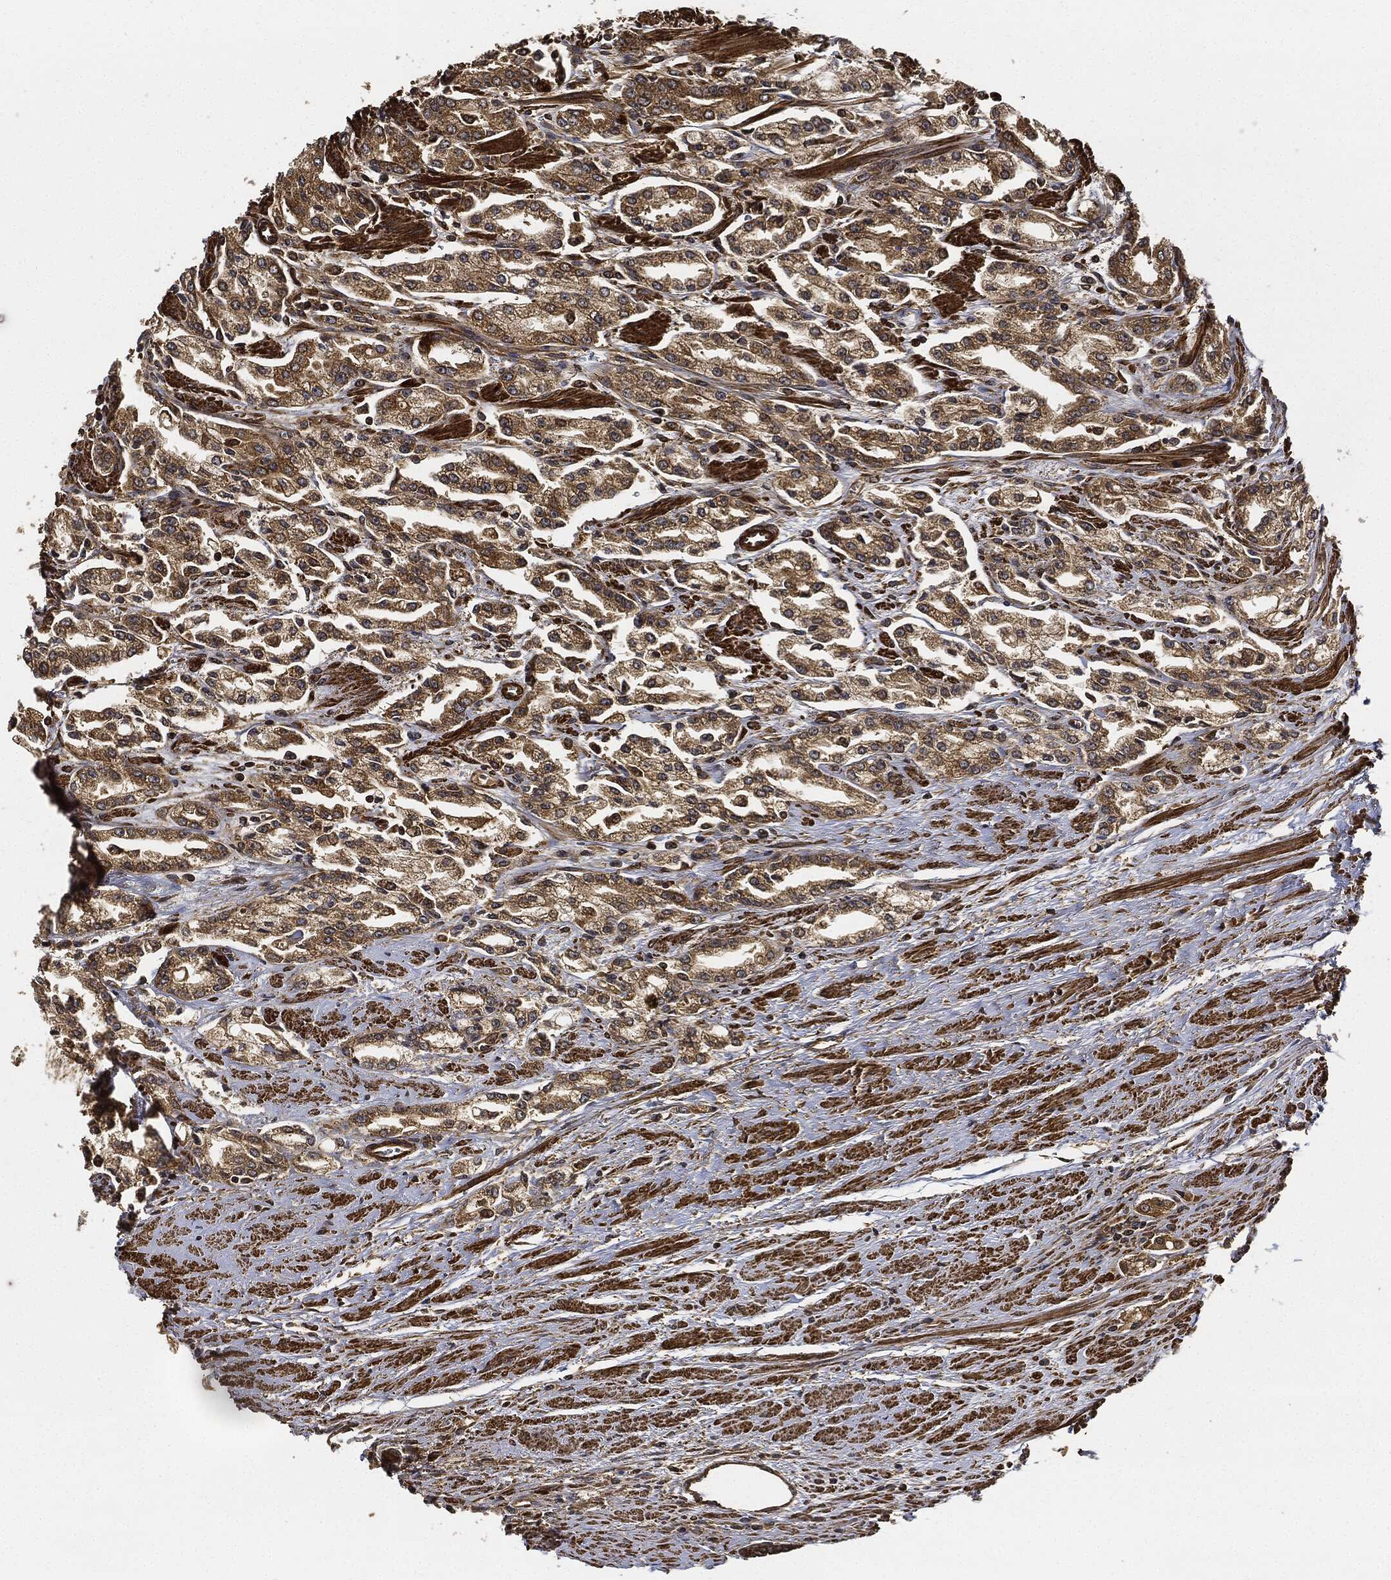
{"staining": {"intensity": "moderate", "quantity": ">75%", "location": "cytoplasmic/membranous"}, "tissue": "prostate cancer", "cell_type": "Tumor cells", "image_type": "cancer", "snomed": [{"axis": "morphology", "description": "Adenocarcinoma, Medium grade"}, {"axis": "topography", "description": "Prostate"}], "caption": "Human medium-grade adenocarcinoma (prostate) stained with a brown dye exhibits moderate cytoplasmic/membranous positive positivity in about >75% of tumor cells.", "gene": "CEP290", "patient": {"sex": "male", "age": 71}}